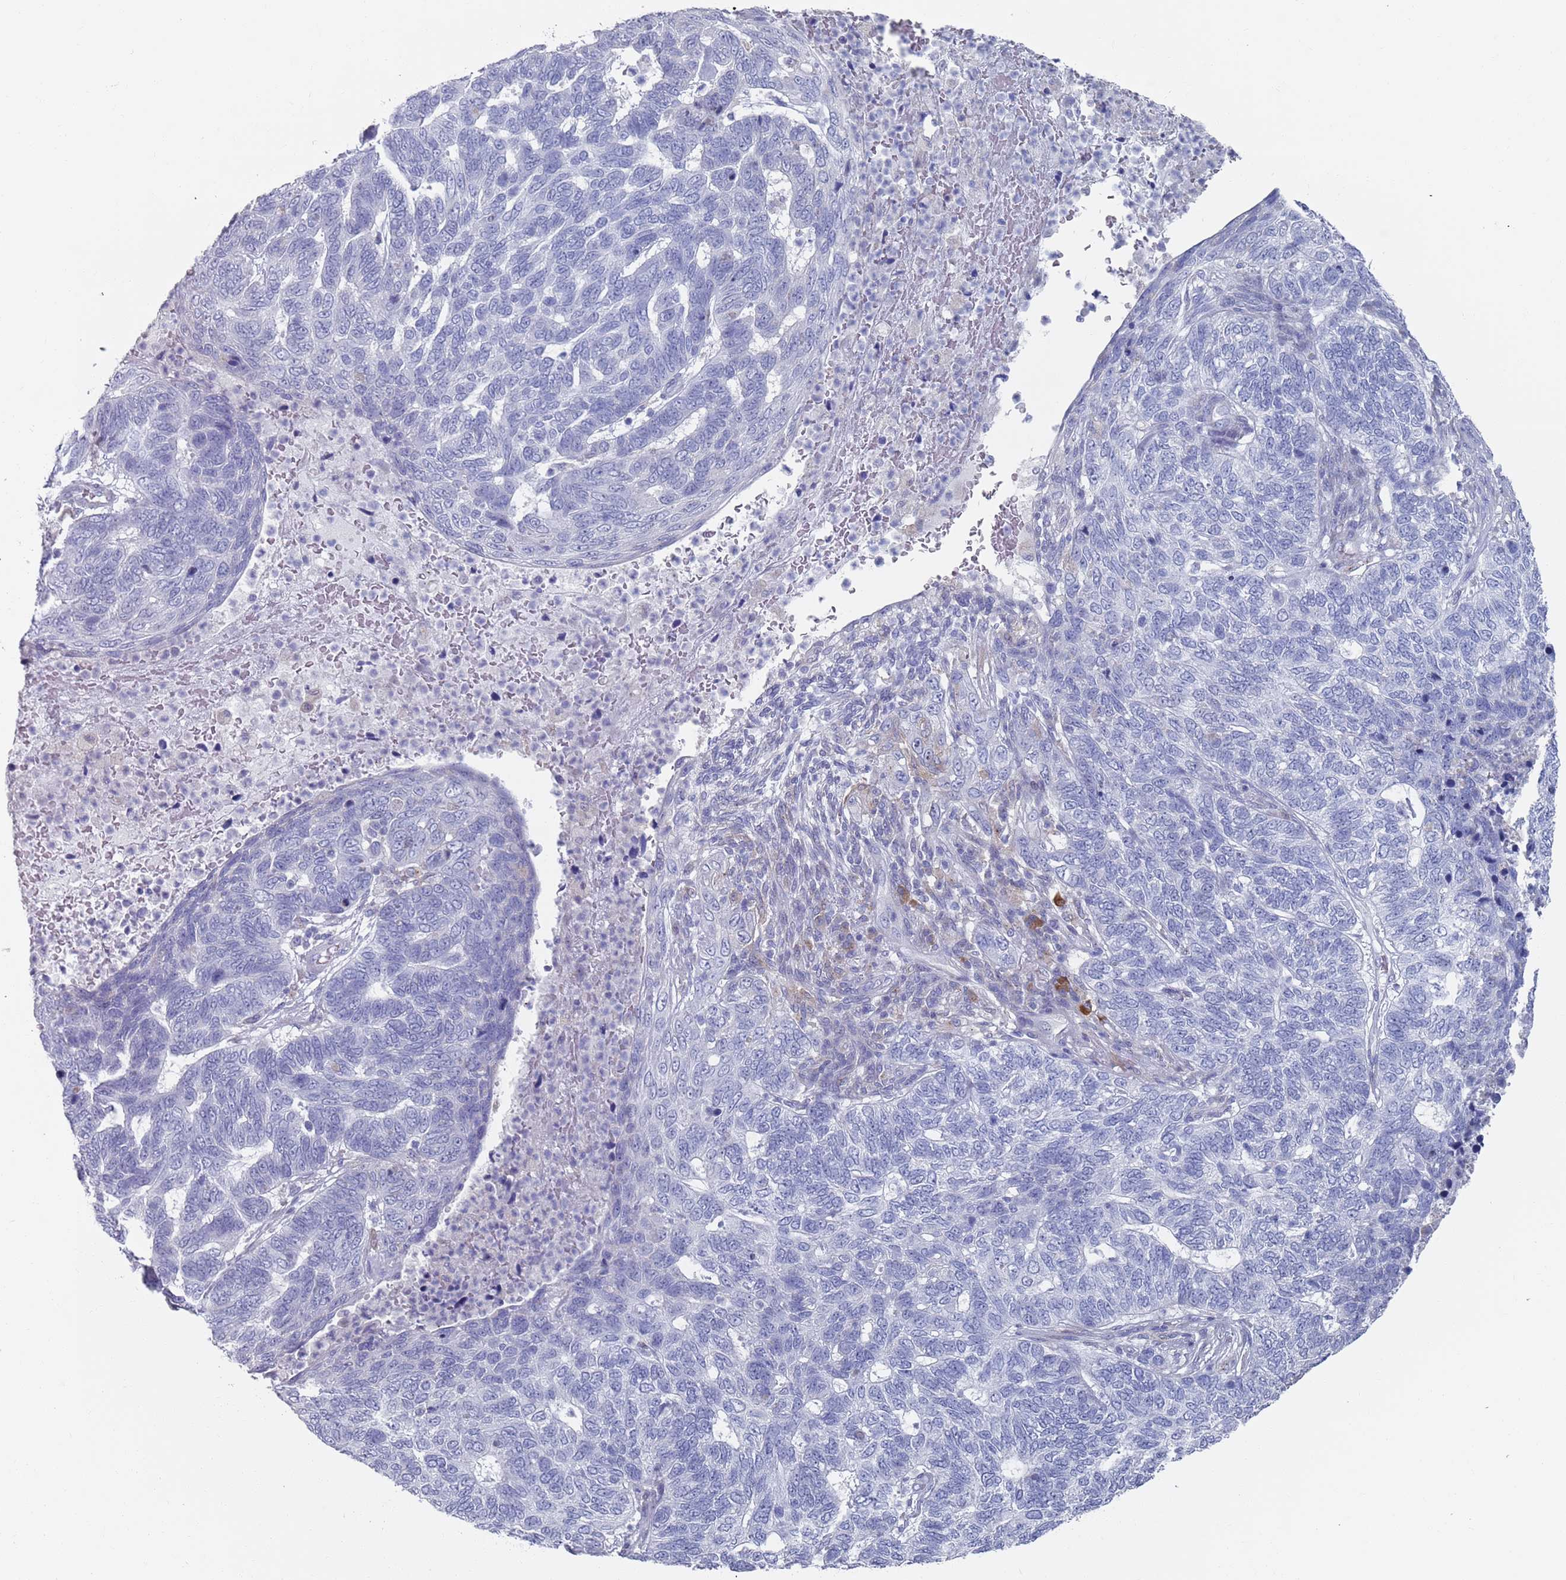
{"staining": {"intensity": "negative", "quantity": "none", "location": "none"}, "tissue": "skin cancer", "cell_type": "Tumor cells", "image_type": "cancer", "snomed": [{"axis": "morphology", "description": "Basal cell carcinoma"}, {"axis": "topography", "description": "Skin"}], "caption": "An IHC micrograph of skin basal cell carcinoma is shown. There is no staining in tumor cells of skin basal cell carcinoma.", "gene": "MAT1A", "patient": {"sex": "female", "age": 65}}